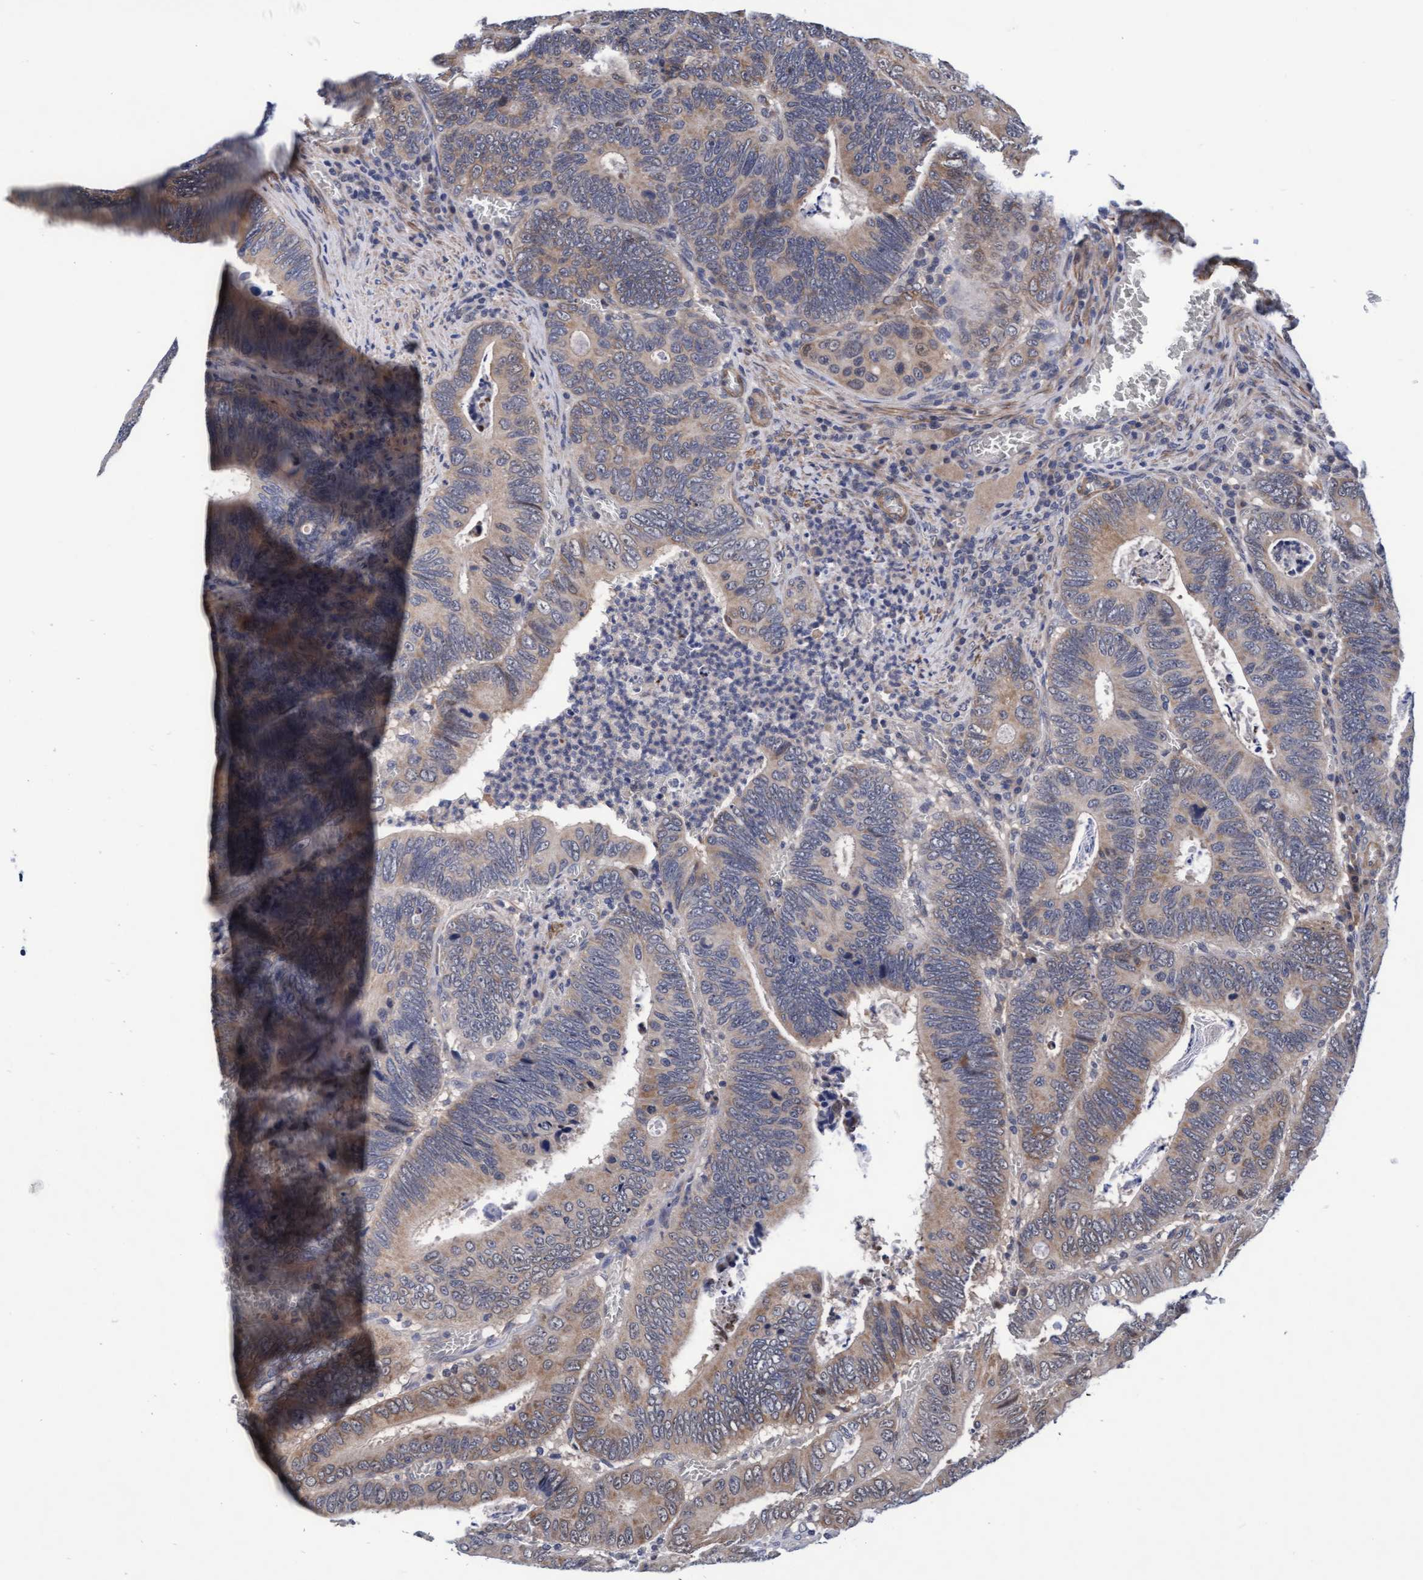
{"staining": {"intensity": "moderate", "quantity": "25%-75%", "location": "cytoplasmic/membranous"}, "tissue": "colorectal cancer", "cell_type": "Tumor cells", "image_type": "cancer", "snomed": [{"axis": "morphology", "description": "Inflammation, NOS"}, {"axis": "morphology", "description": "Adenocarcinoma, NOS"}, {"axis": "topography", "description": "Colon"}], "caption": "High-magnification brightfield microscopy of colorectal adenocarcinoma stained with DAB (3,3'-diaminobenzidine) (brown) and counterstained with hematoxylin (blue). tumor cells exhibit moderate cytoplasmic/membranous positivity is appreciated in approximately25%-75% of cells.", "gene": "EFCAB13", "patient": {"sex": "male", "age": 72}}